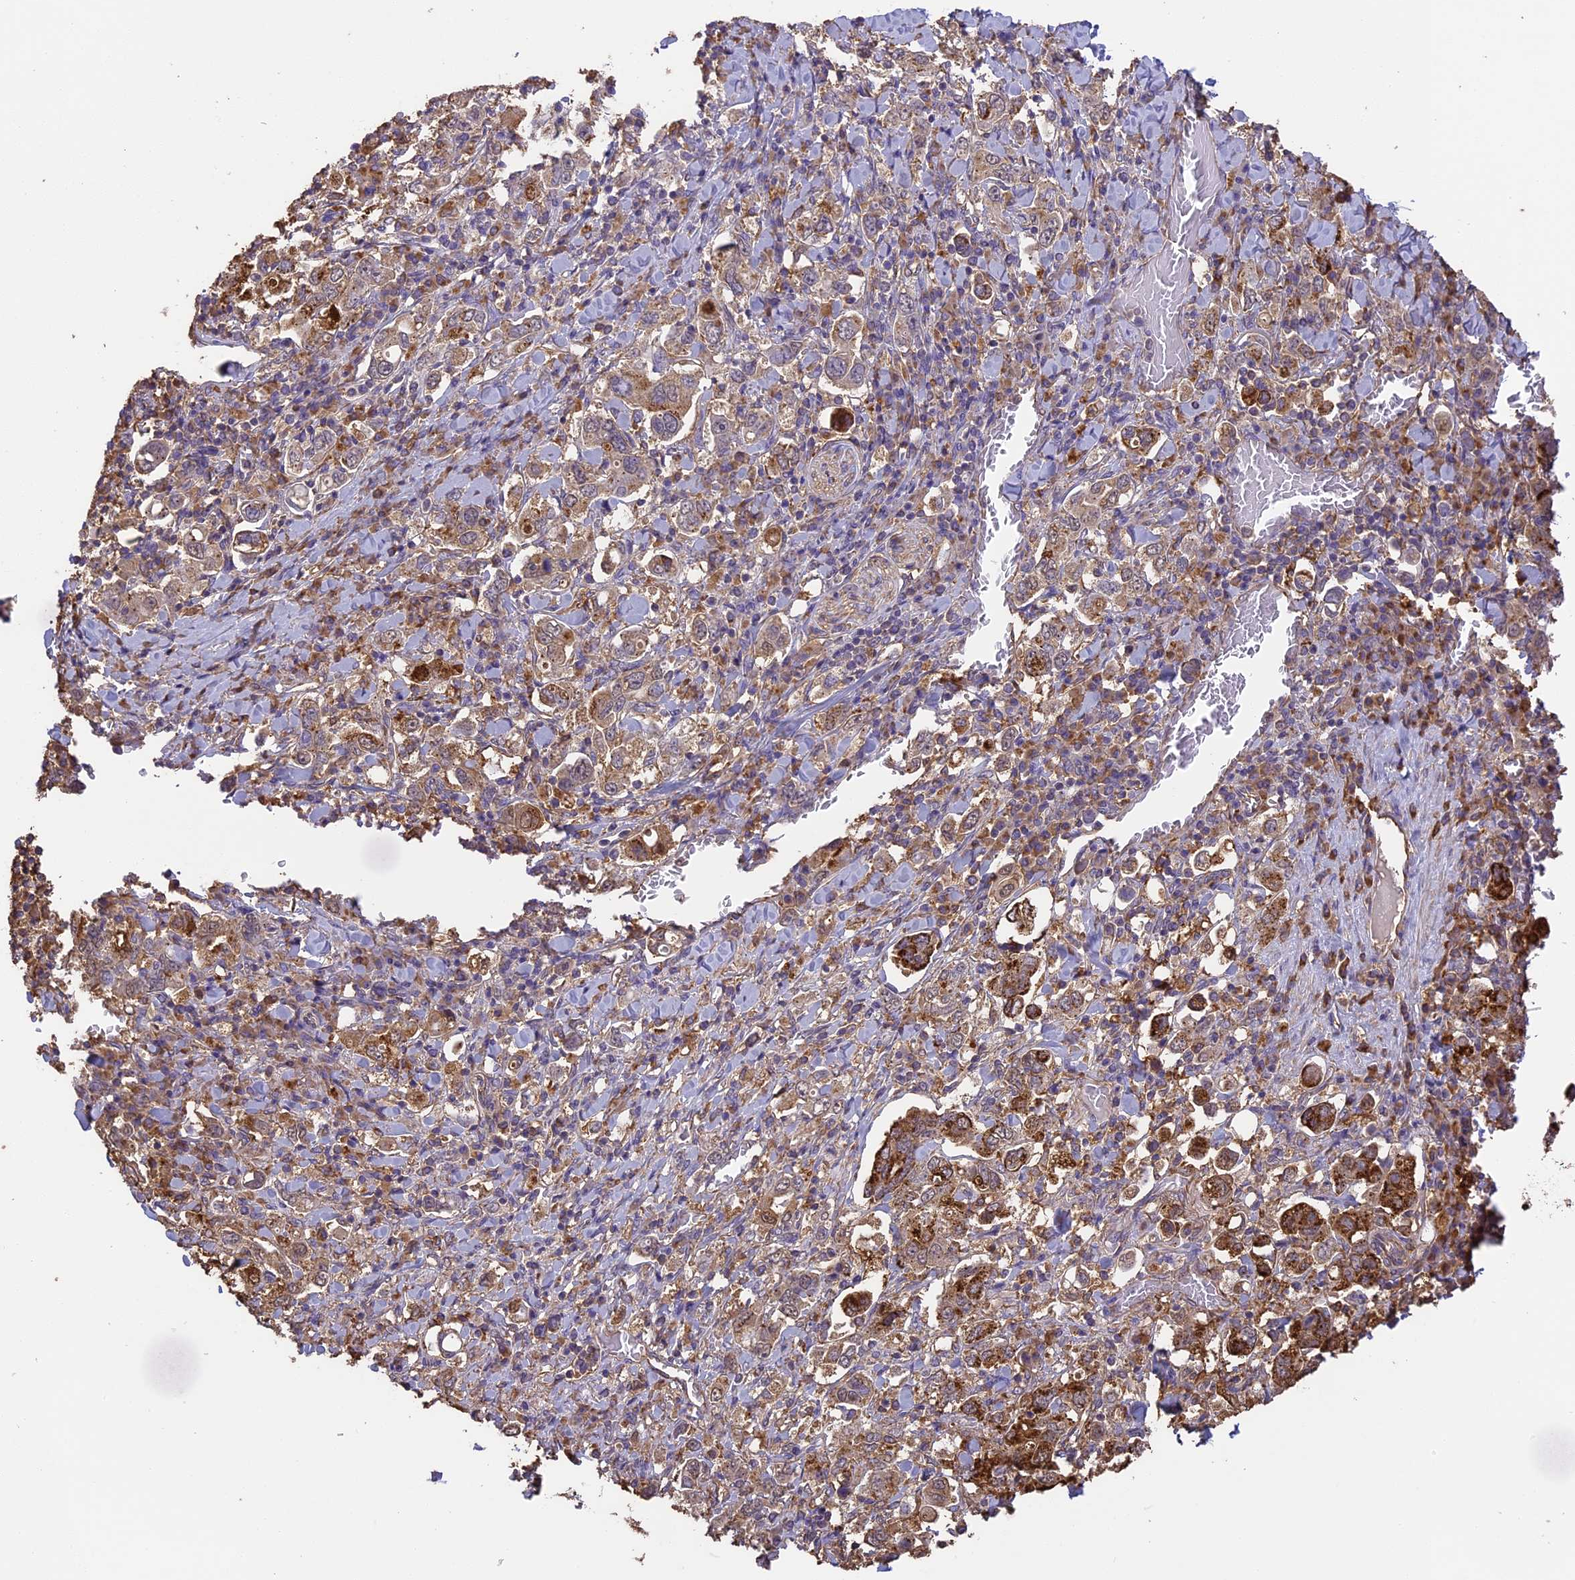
{"staining": {"intensity": "strong", "quantity": "25%-75%", "location": "cytoplasmic/membranous"}, "tissue": "stomach cancer", "cell_type": "Tumor cells", "image_type": "cancer", "snomed": [{"axis": "morphology", "description": "Adenocarcinoma, NOS"}, {"axis": "topography", "description": "Stomach, upper"}], "caption": "Stomach cancer was stained to show a protein in brown. There is high levels of strong cytoplasmic/membranous positivity in approximately 25%-75% of tumor cells.", "gene": "ARHGAP19", "patient": {"sex": "male", "age": 62}}